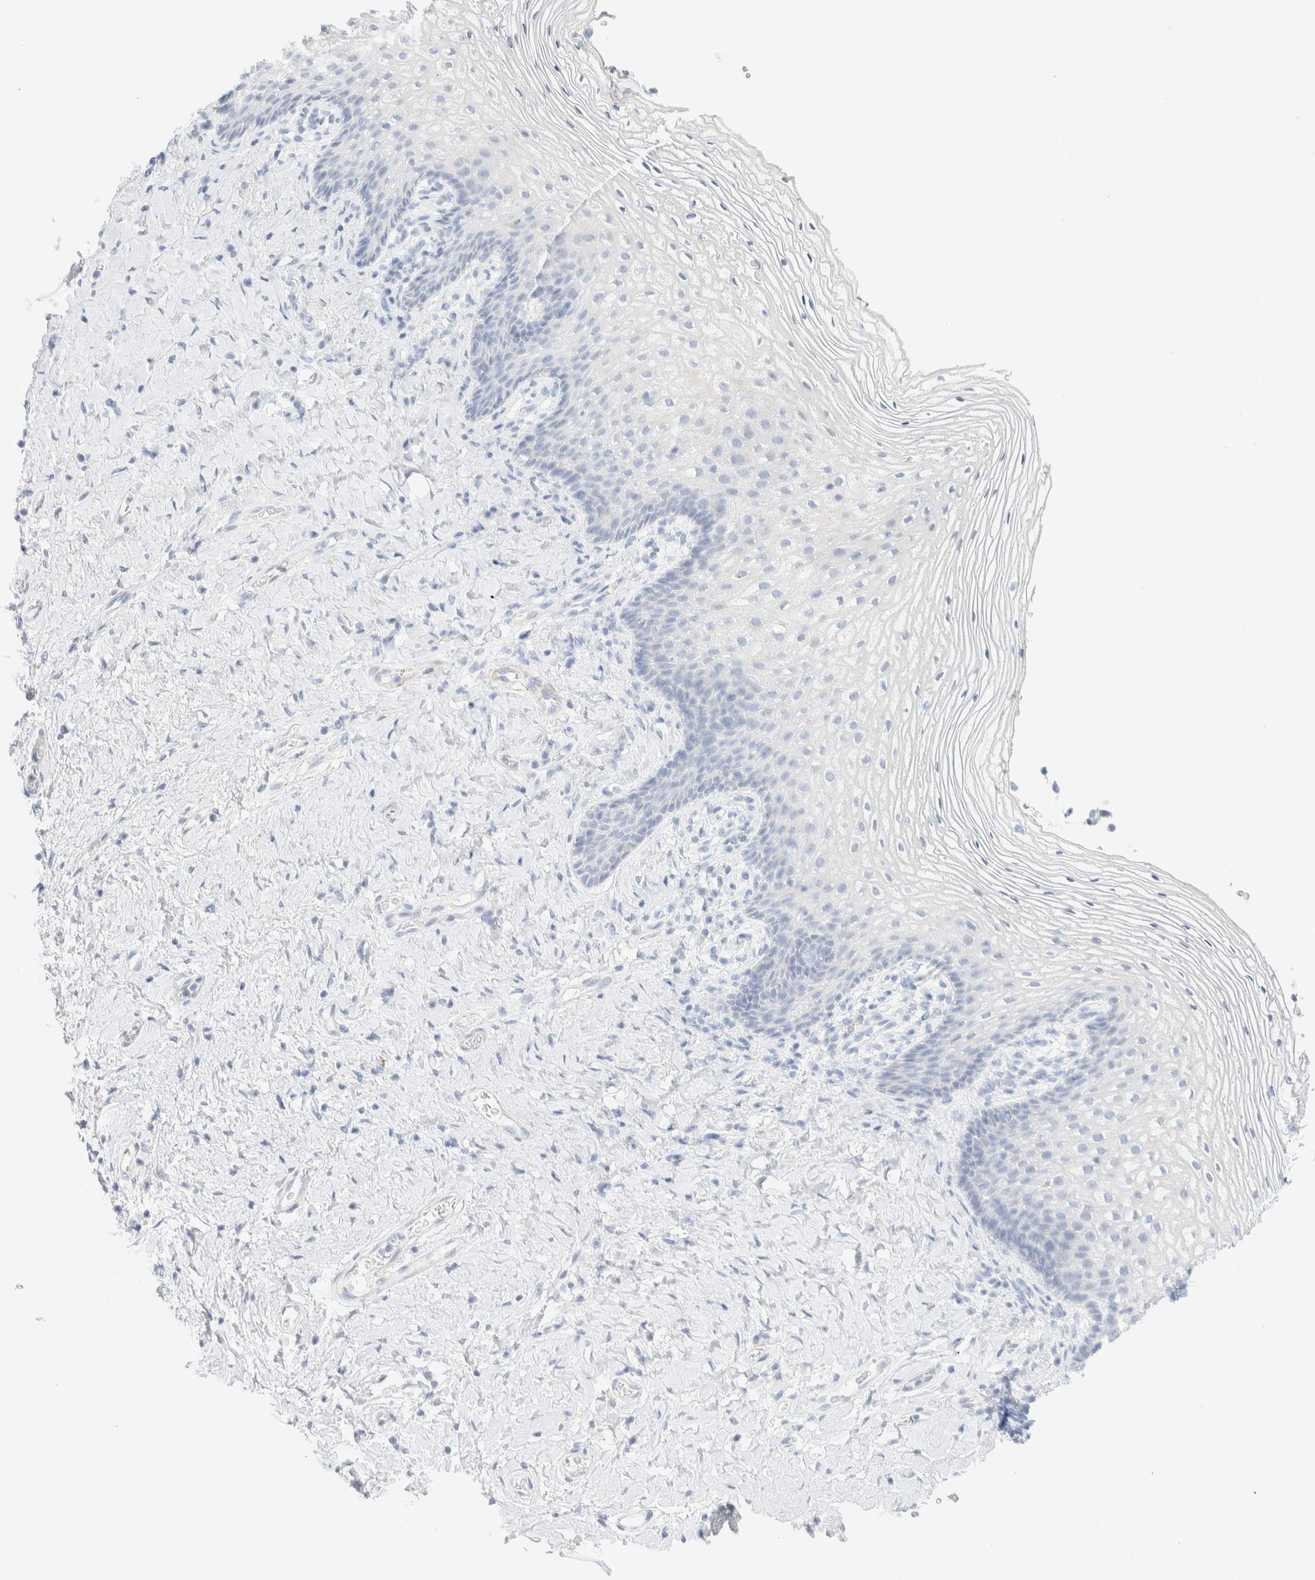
{"staining": {"intensity": "negative", "quantity": "none", "location": "none"}, "tissue": "vagina", "cell_type": "Squamous epithelial cells", "image_type": "normal", "snomed": [{"axis": "morphology", "description": "Normal tissue, NOS"}, {"axis": "topography", "description": "Vagina"}], "caption": "Image shows no significant protein expression in squamous epithelial cells of normal vagina.", "gene": "AFMID", "patient": {"sex": "female", "age": 60}}